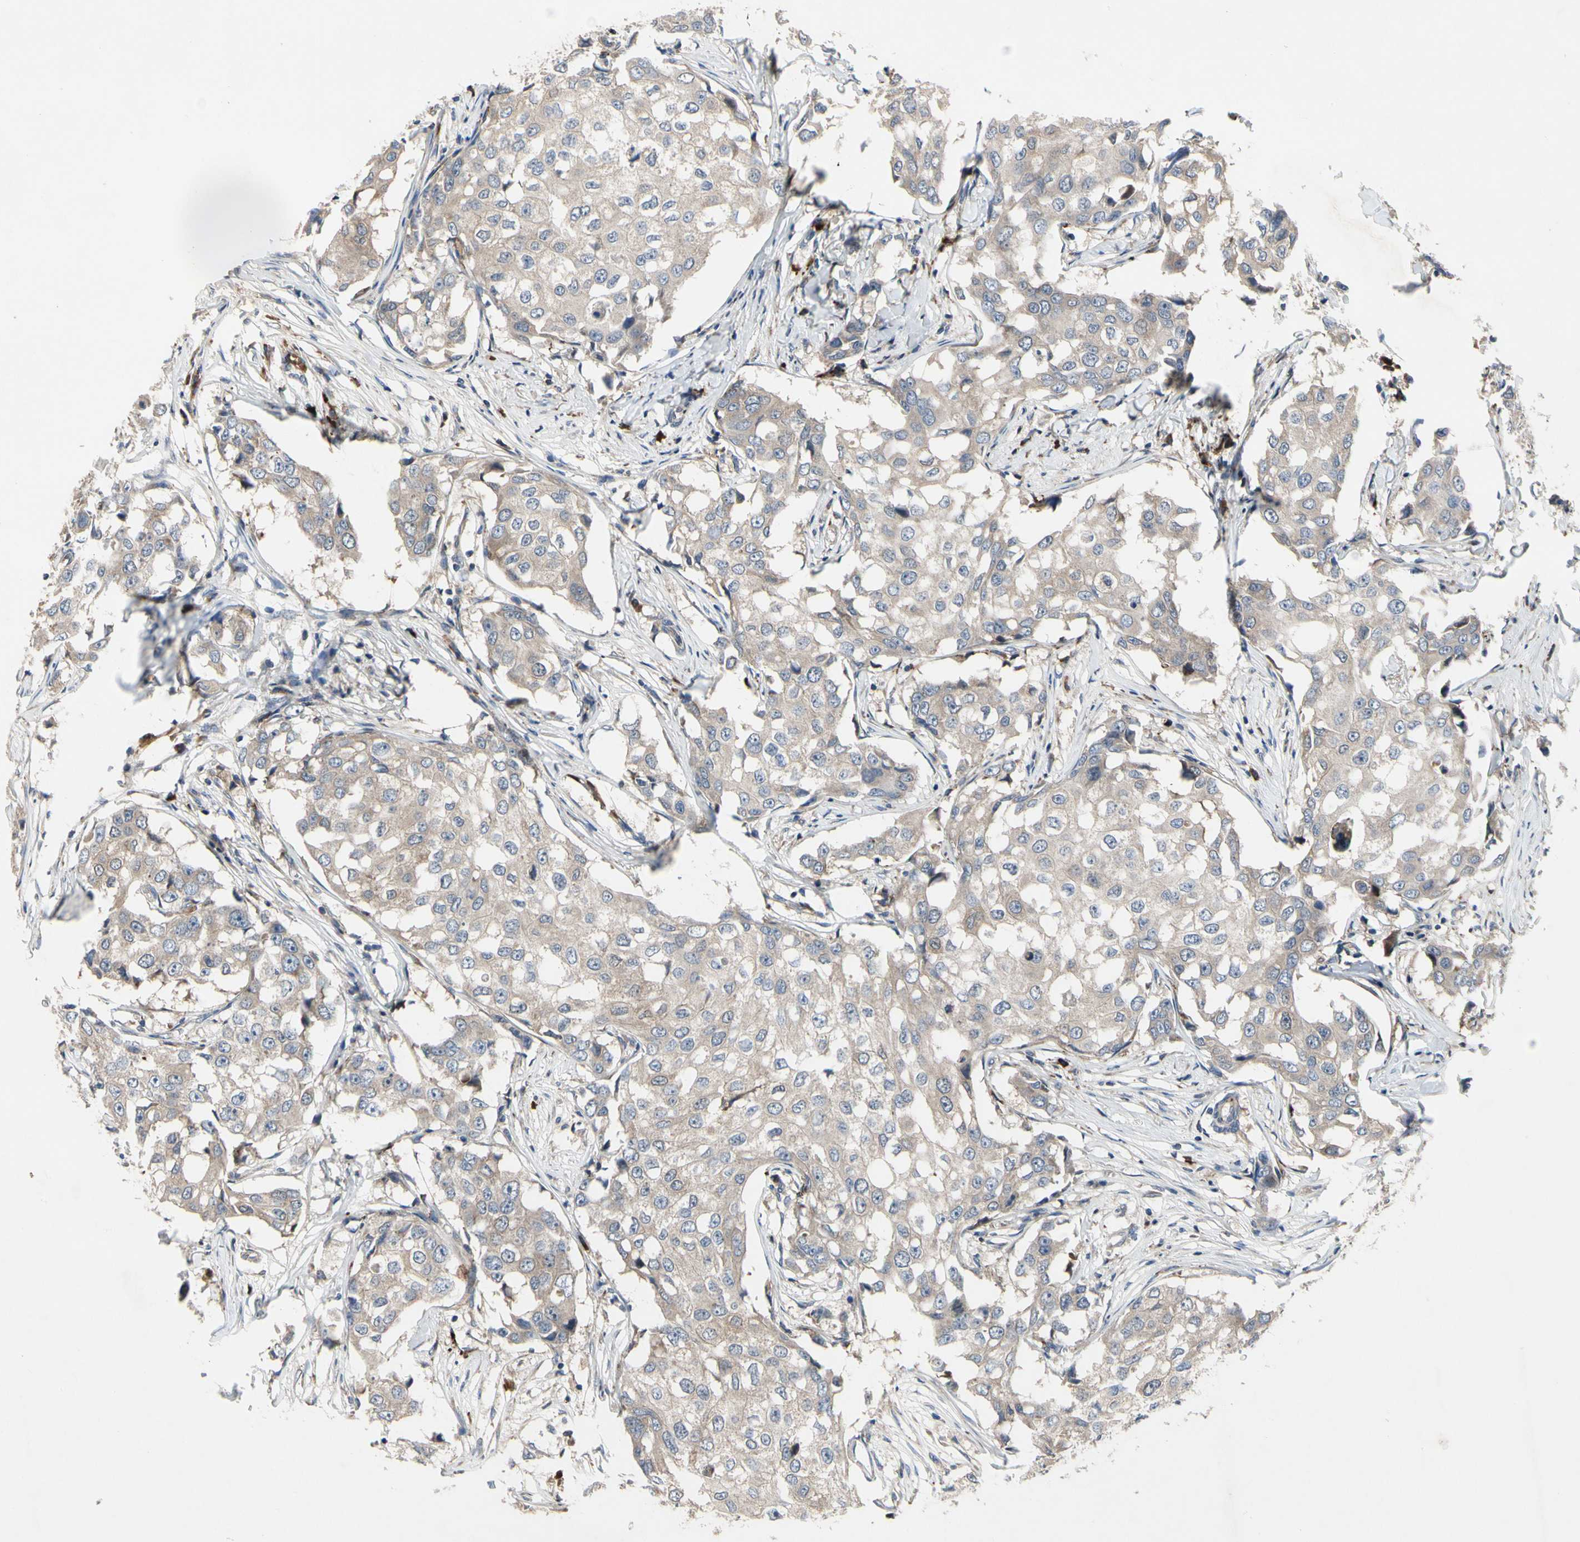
{"staining": {"intensity": "weak", "quantity": ">75%", "location": "cytoplasmic/membranous"}, "tissue": "breast cancer", "cell_type": "Tumor cells", "image_type": "cancer", "snomed": [{"axis": "morphology", "description": "Duct carcinoma"}, {"axis": "topography", "description": "Breast"}], "caption": "Breast intraductal carcinoma stained with a brown dye demonstrates weak cytoplasmic/membranous positive positivity in about >75% of tumor cells.", "gene": "MMEL1", "patient": {"sex": "female", "age": 27}}